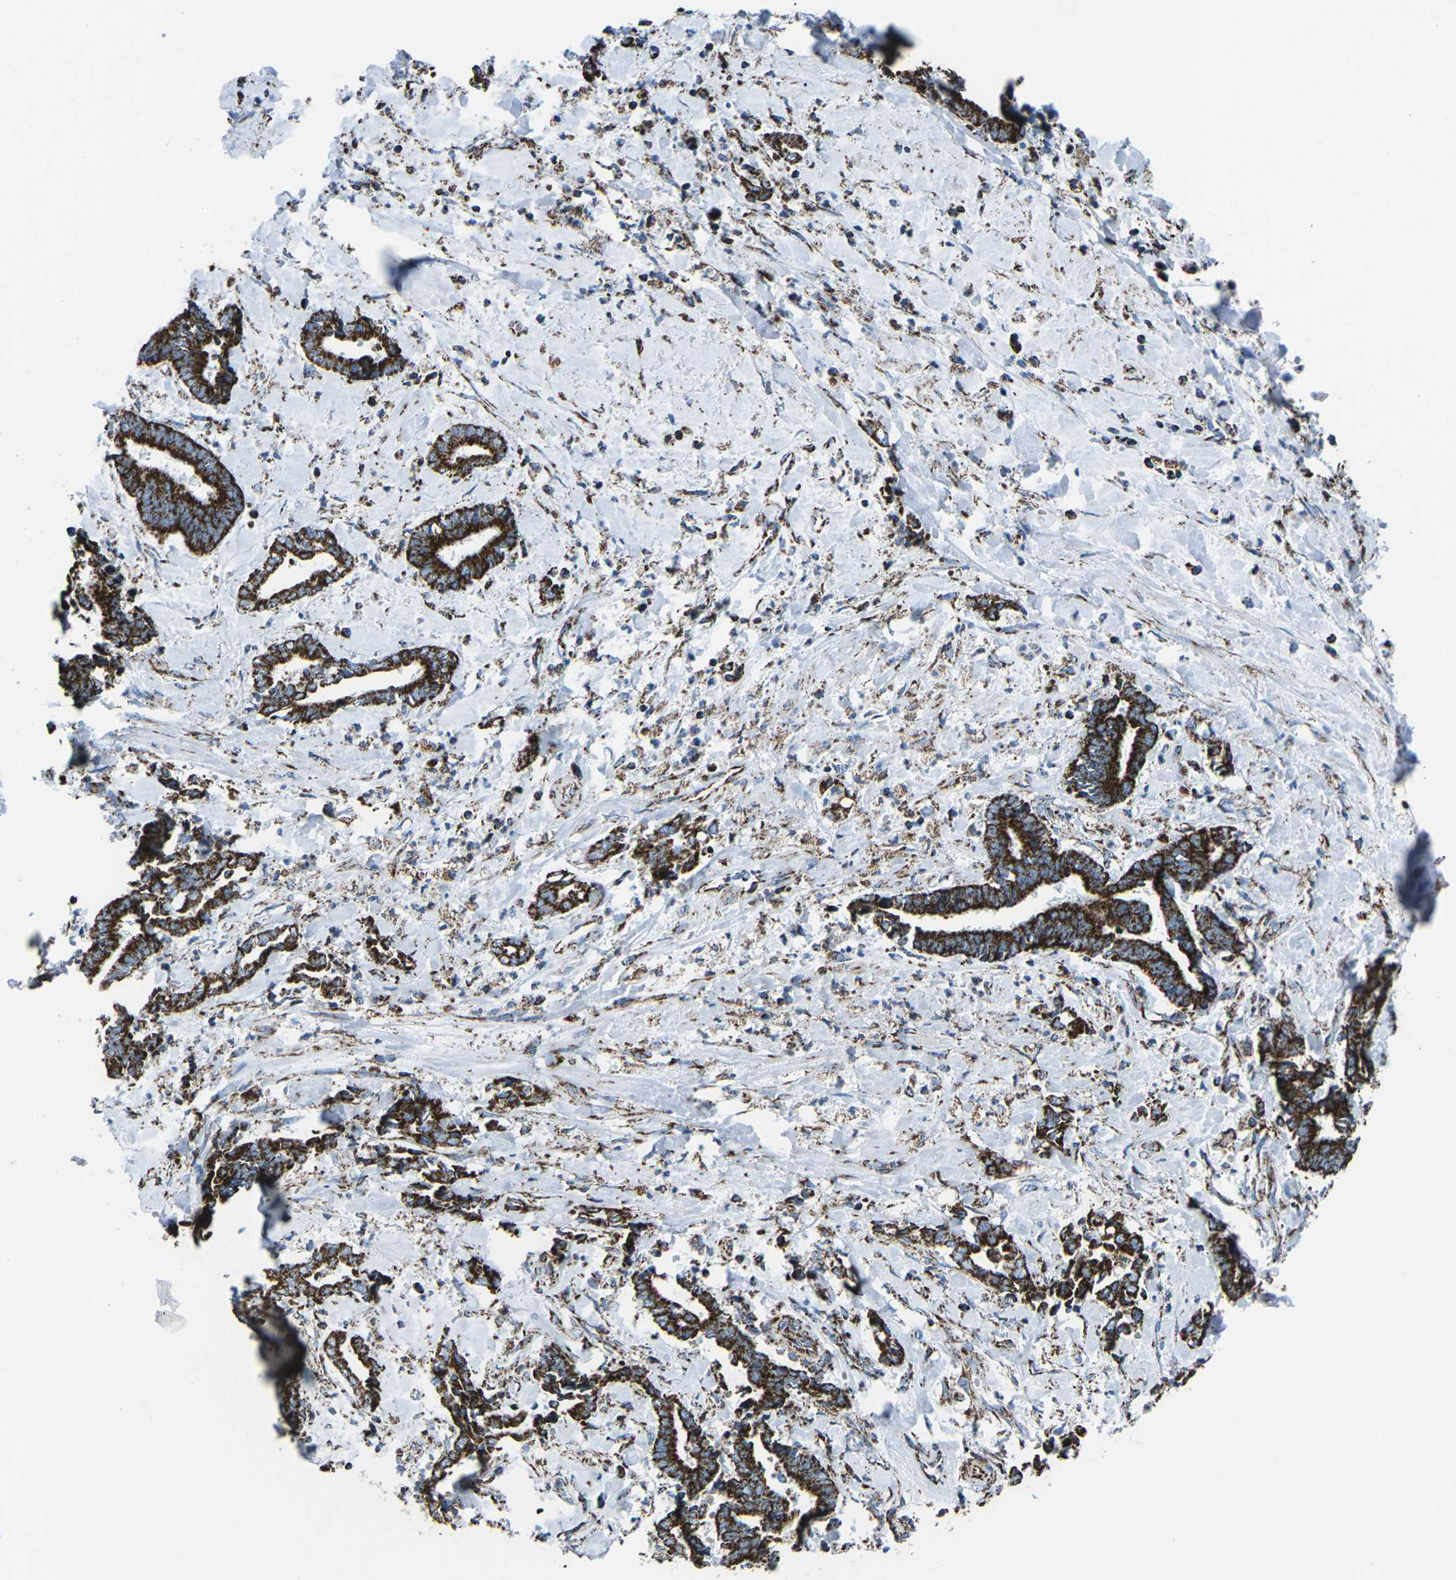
{"staining": {"intensity": "strong", "quantity": "25%-75%", "location": "cytoplasmic/membranous"}, "tissue": "cervical cancer", "cell_type": "Tumor cells", "image_type": "cancer", "snomed": [{"axis": "morphology", "description": "Adenocarcinoma, NOS"}, {"axis": "topography", "description": "Cervix"}], "caption": "Cervical cancer (adenocarcinoma) was stained to show a protein in brown. There is high levels of strong cytoplasmic/membranous staining in about 25%-75% of tumor cells.", "gene": "MT-CO2", "patient": {"sex": "female", "age": 44}}